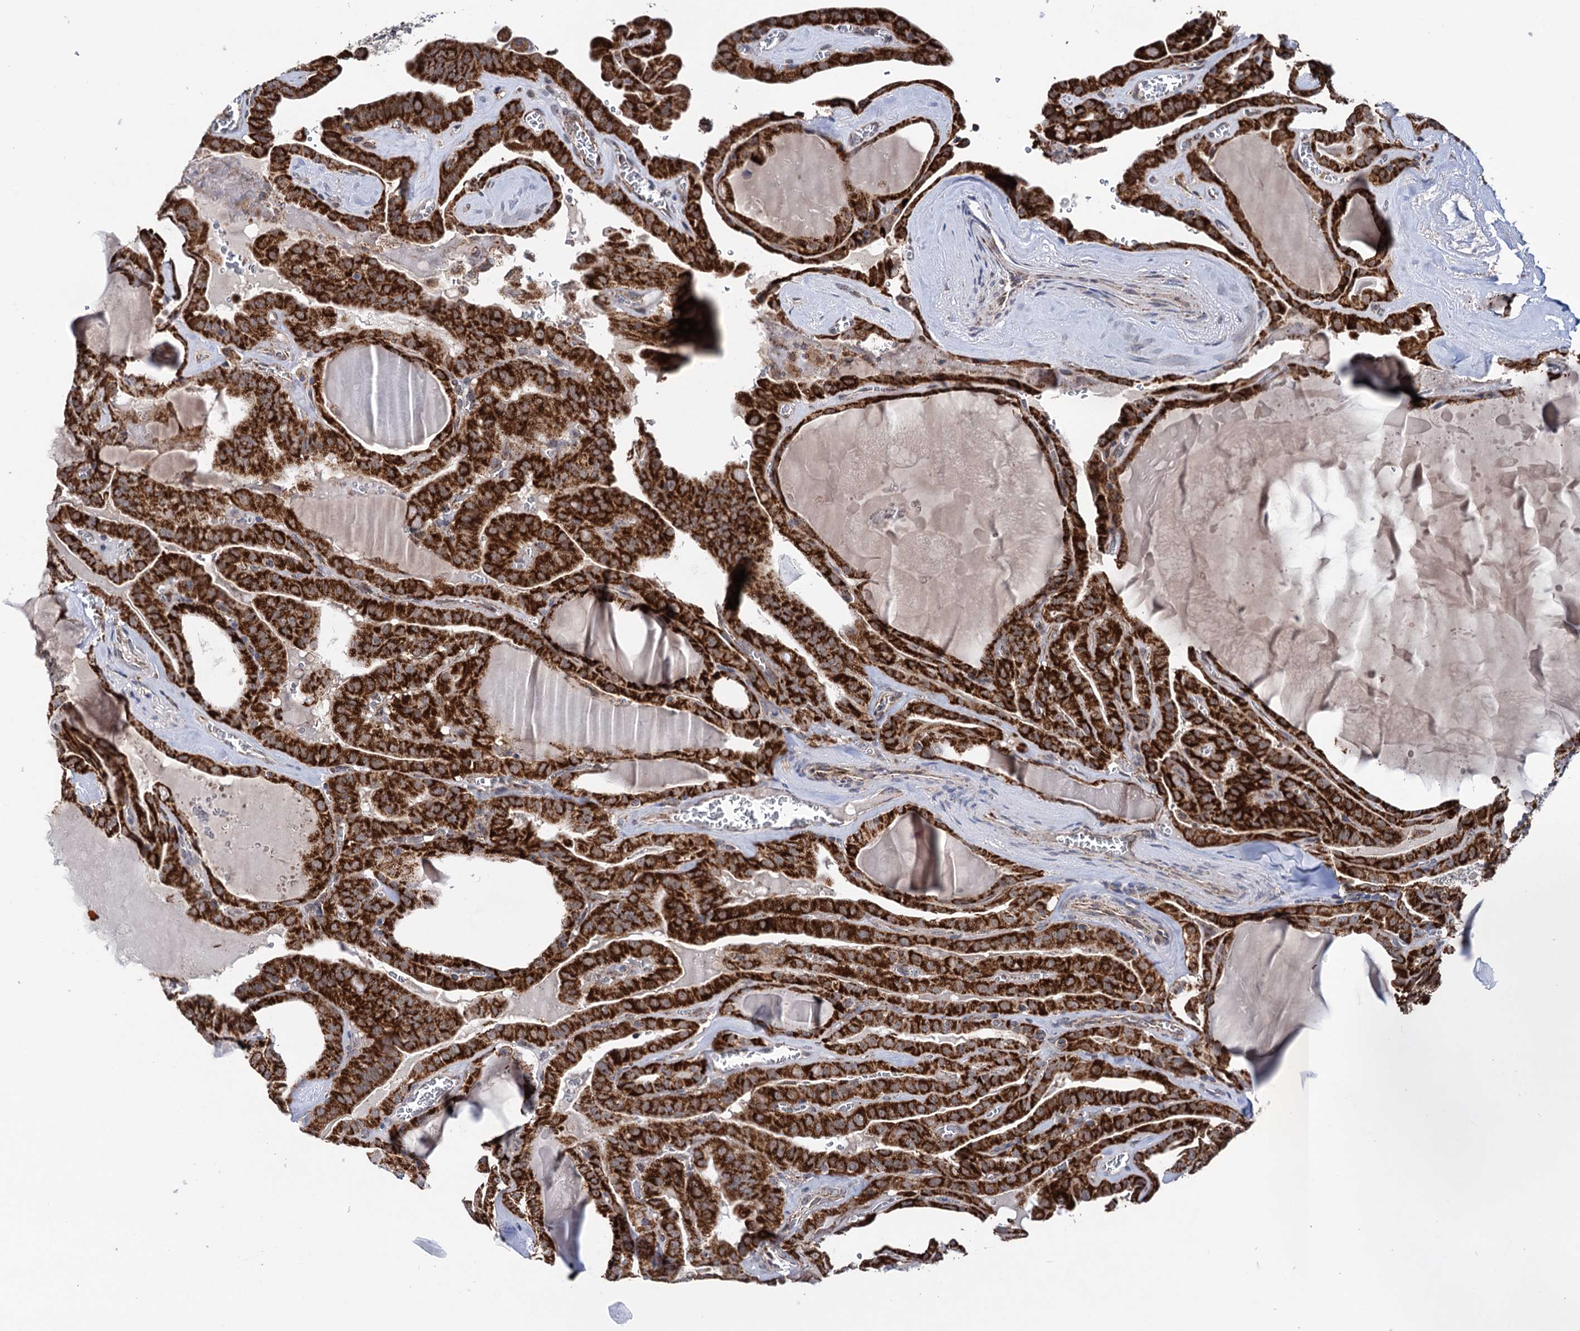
{"staining": {"intensity": "strong", "quantity": ">75%", "location": "cytoplasmic/membranous"}, "tissue": "thyroid cancer", "cell_type": "Tumor cells", "image_type": "cancer", "snomed": [{"axis": "morphology", "description": "Papillary adenocarcinoma, NOS"}, {"axis": "topography", "description": "Thyroid gland"}], "caption": "Strong cytoplasmic/membranous protein positivity is appreciated in about >75% of tumor cells in thyroid cancer (papillary adenocarcinoma). The protein is stained brown, and the nuclei are stained in blue (DAB (3,3'-diaminobenzidine) IHC with brightfield microscopy, high magnification).", "gene": "SUCLA2", "patient": {"sex": "male", "age": 52}}